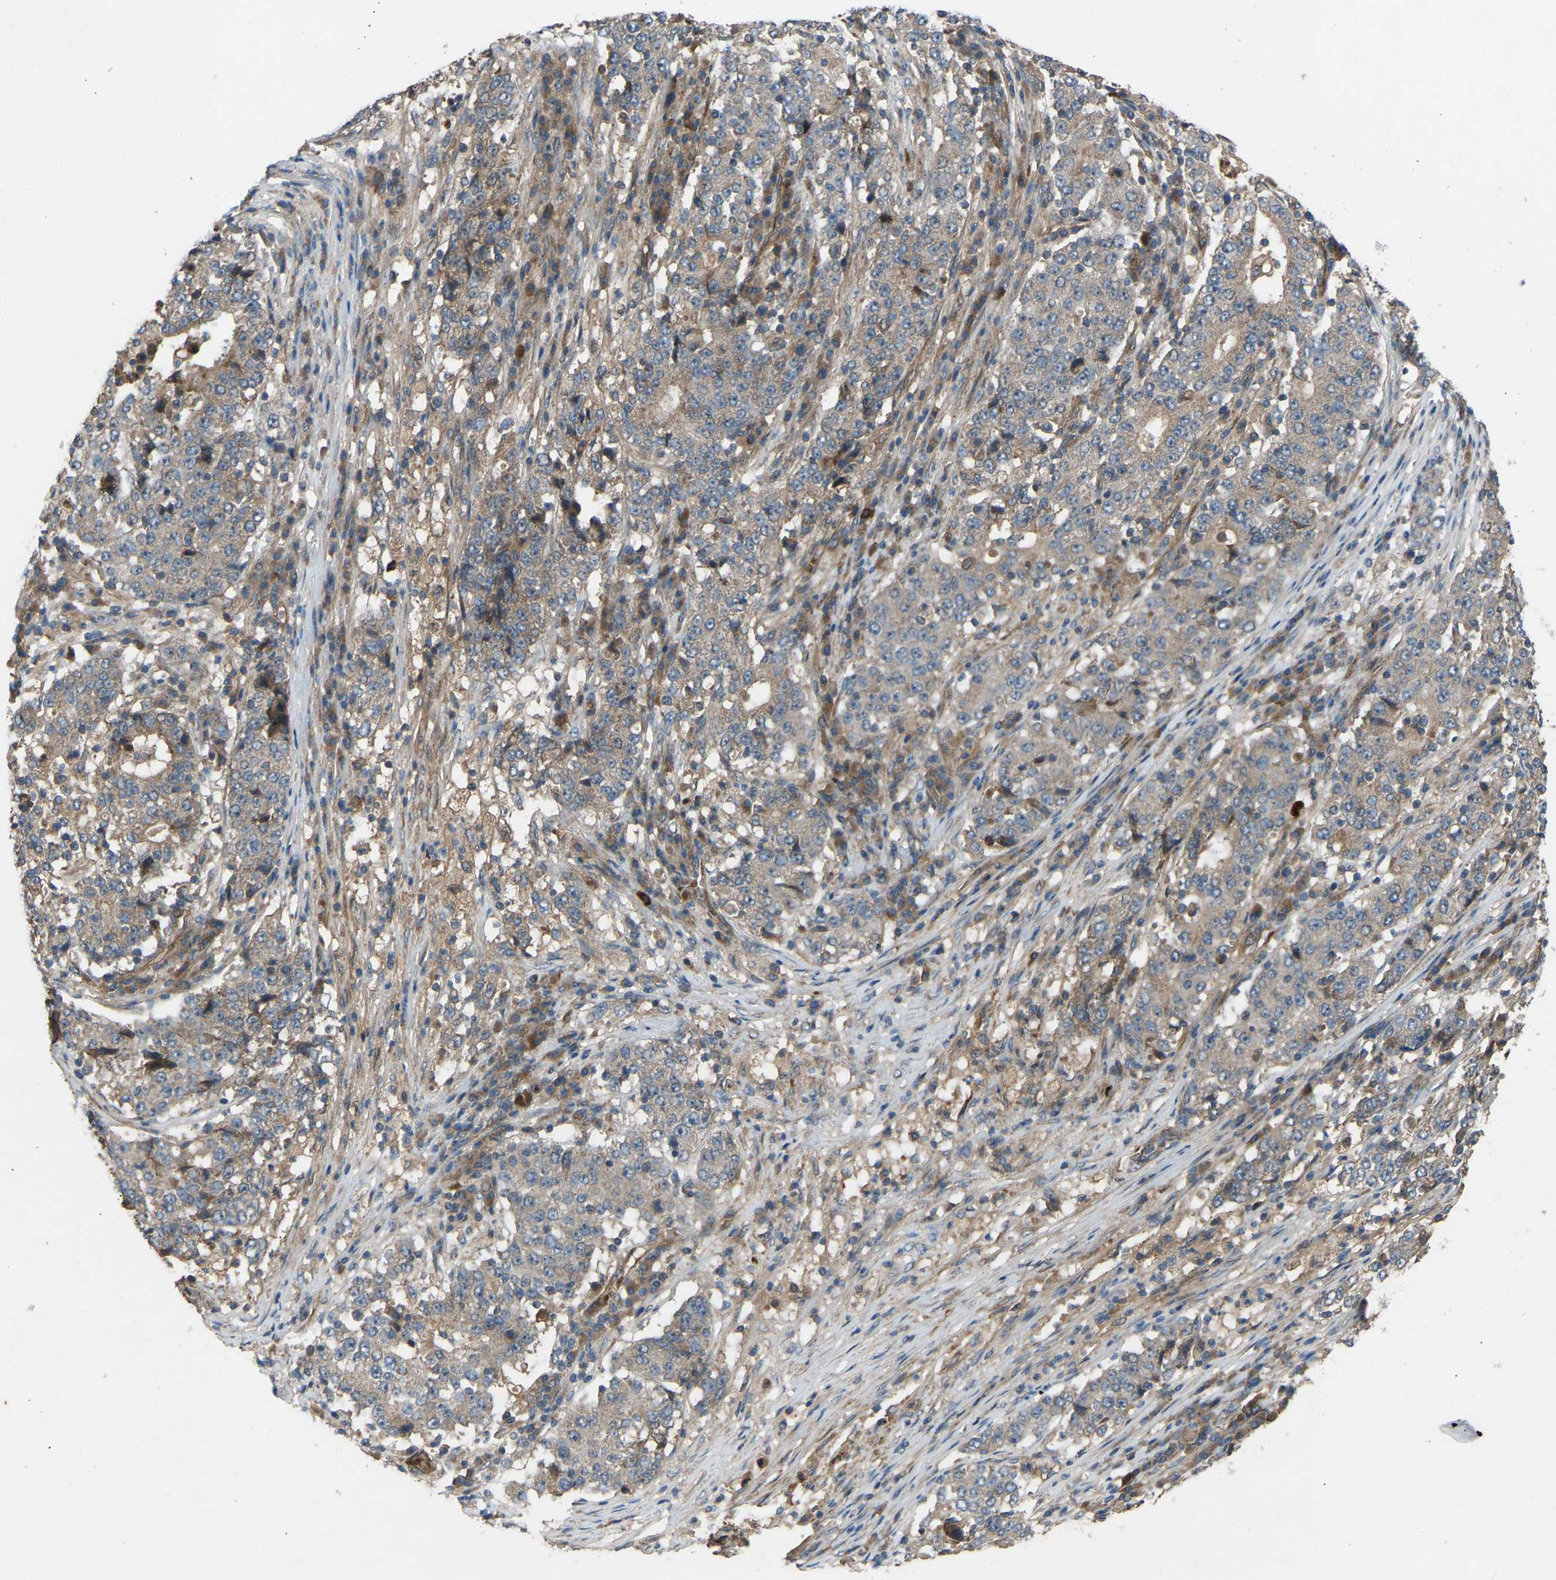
{"staining": {"intensity": "weak", "quantity": "<25%", "location": "cytoplasmic/membranous"}, "tissue": "stomach cancer", "cell_type": "Tumor cells", "image_type": "cancer", "snomed": [{"axis": "morphology", "description": "Adenocarcinoma, NOS"}, {"axis": "topography", "description": "Stomach"}], "caption": "Stomach cancer was stained to show a protein in brown. There is no significant staining in tumor cells.", "gene": "GAS2L1", "patient": {"sex": "male", "age": 59}}